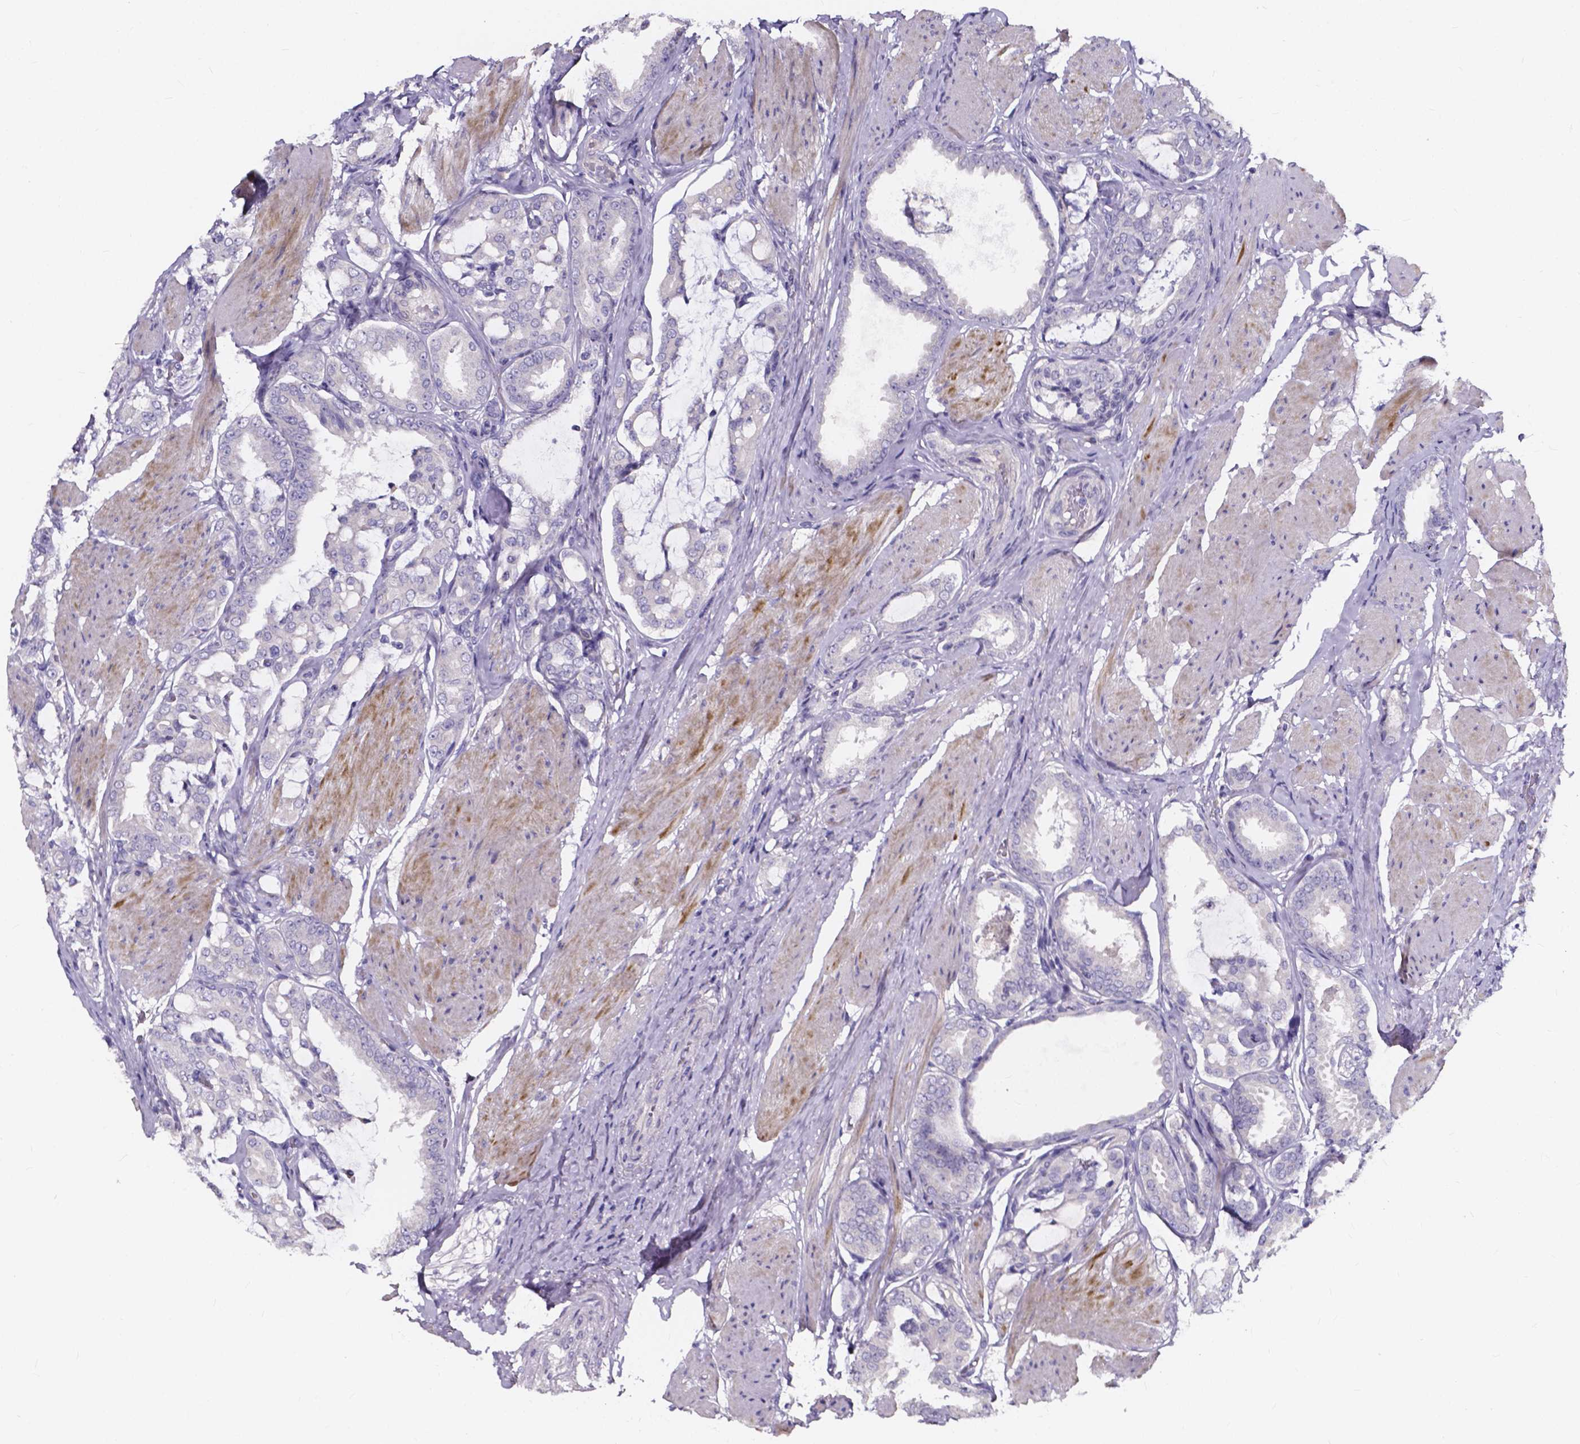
{"staining": {"intensity": "negative", "quantity": "none", "location": "none"}, "tissue": "prostate cancer", "cell_type": "Tumor cells", "image_type": "cancer", "snomed": [{"axis": "morphology", "description": "Adenocarcinoma, High grade"}, {"axis": "topography", "description": "Prostate"}], "caption": "Tumor cells show no significant staining in adenocarcinoma (high-grade) (prostate).", "gene": "SPOCD1", "patient": {"sex": "male", "age": 63}}